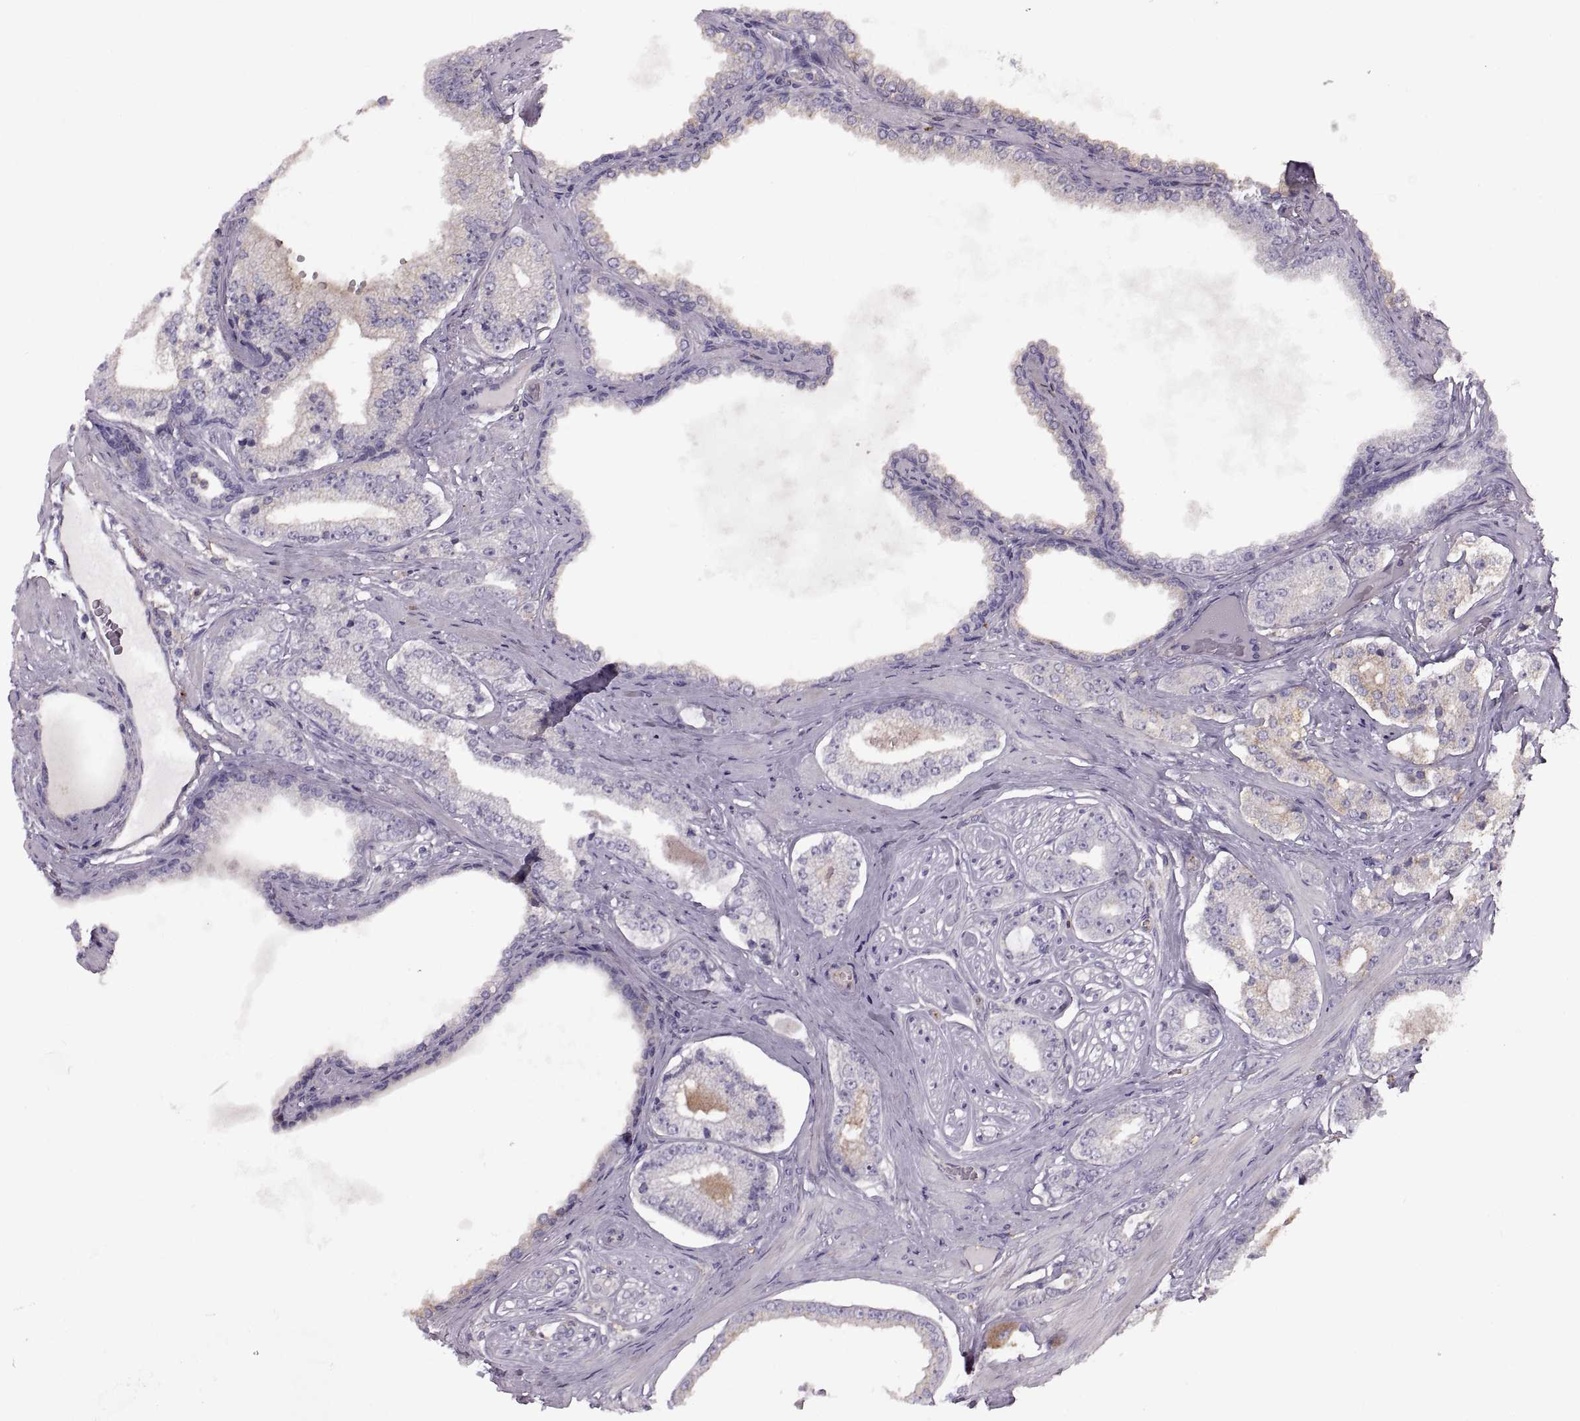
{"staining": {"intensity": "negative", "quantity": "none", "location": "none"}, "tissue": "prostate cancer", "cell_type": "Tumor cells", "image_type": "cancer", "snomed": [{"axis": "morphology", "description": "Adenocarcinoma, NOS"}, {"axis": "topography", "description": "Prostate"}], "caption": "The photomicrograph reveals no significant staining in tumor cells of prostate adenocarcinoma.", "gene": "RALB", "patient": {"sex": "male", "age": 64}}